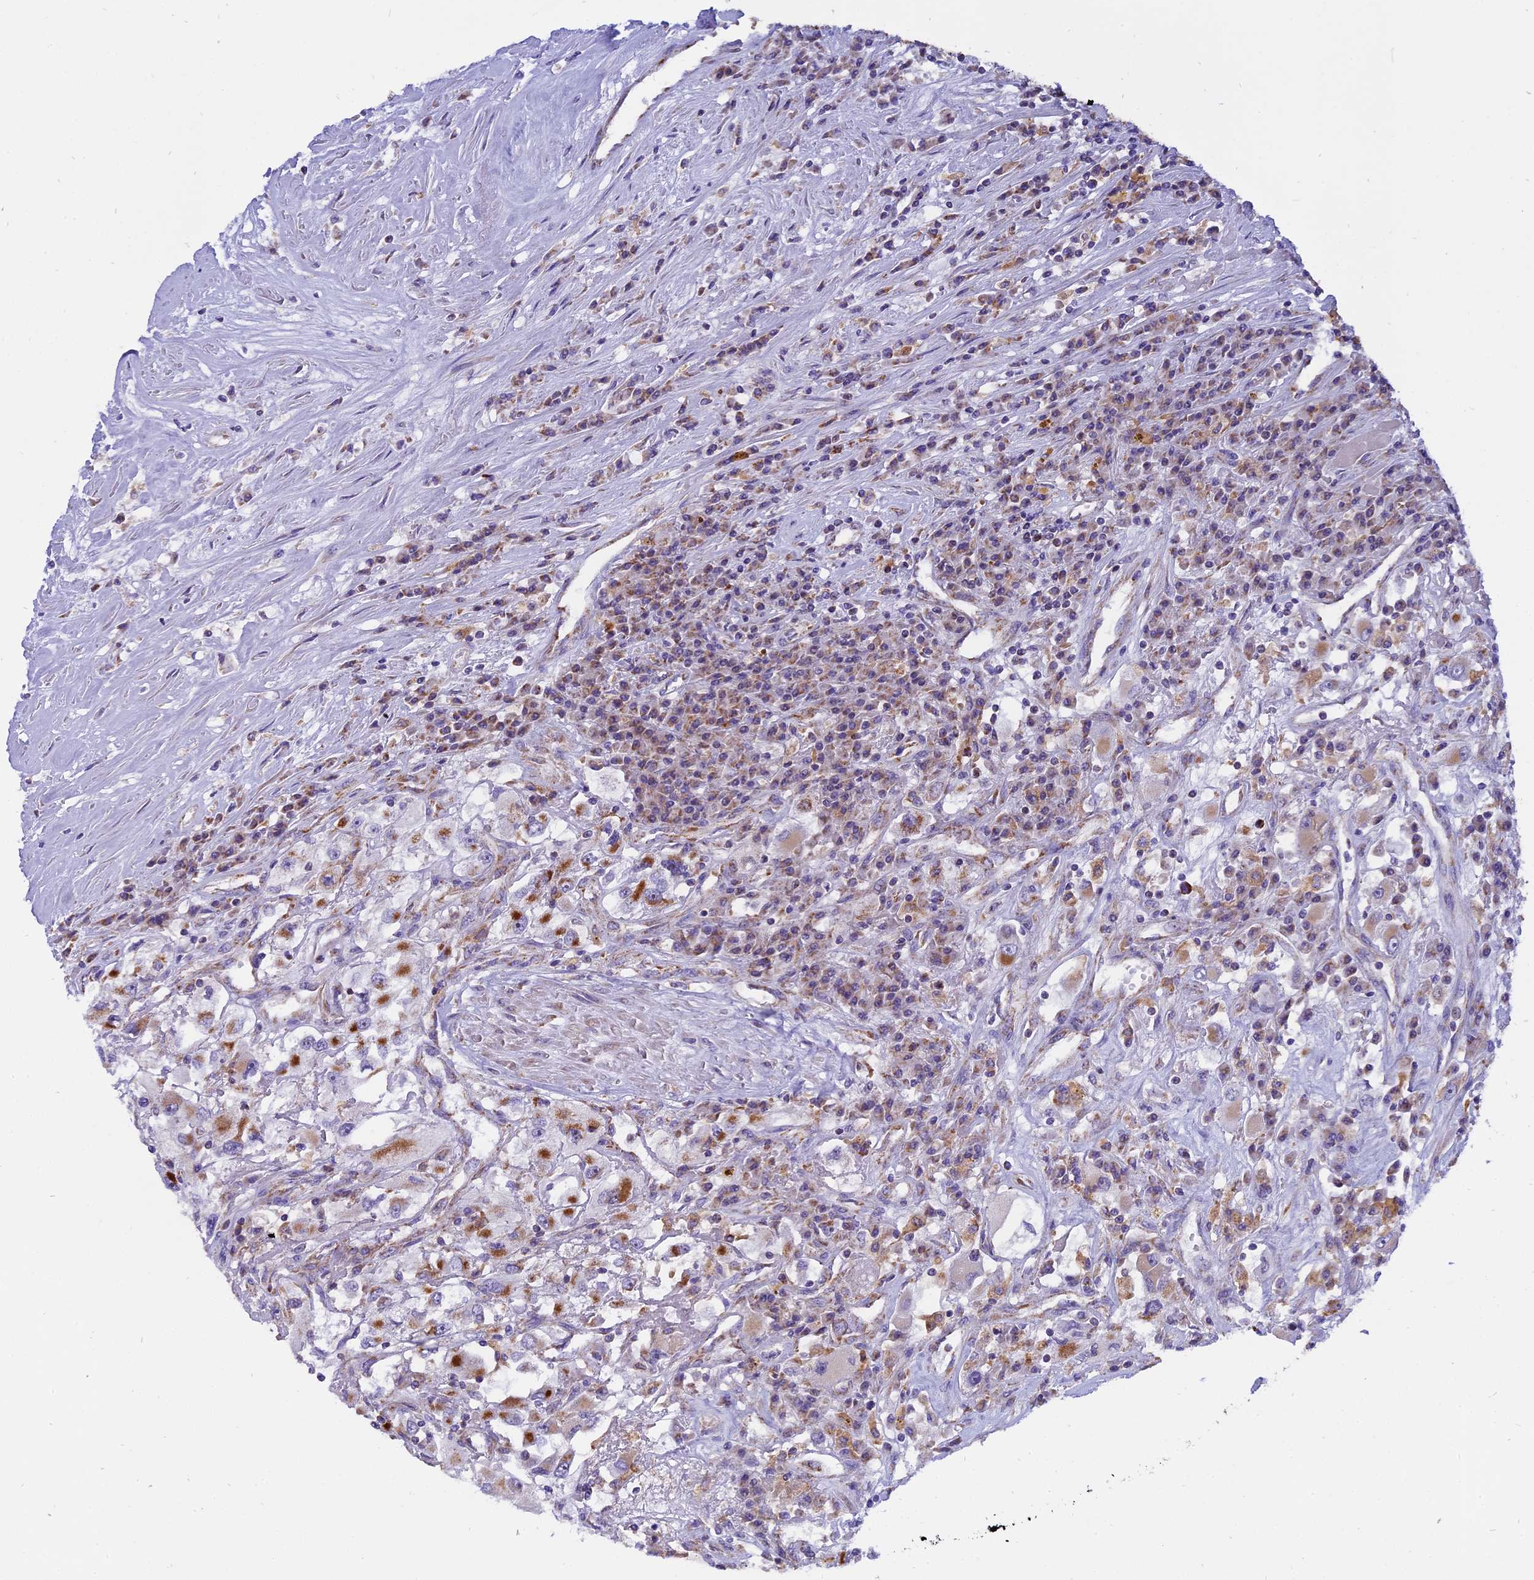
{"staining": {"intensity": "moderate", "quantity": "25%-75%", "location": "cytoplasmic/membranous"}, "tissue": "renal cancer", "cell_type": "Tumor cells", "image_type": "cancer", "snomed": [{"axis": "morphology", "description": "Adenocarcinoma, NOS"}, {"axis": "topography", "description": "Kidney"}], "caption": "Brown immunohistochemical staining in human renal cancer (adenocarcinoma) shows moderate cytoplasmic/membranous staining in about 25%-75% of tumor cells.", "gene": "MRPS34", "patient": {"sex": "female", "age": 52}}